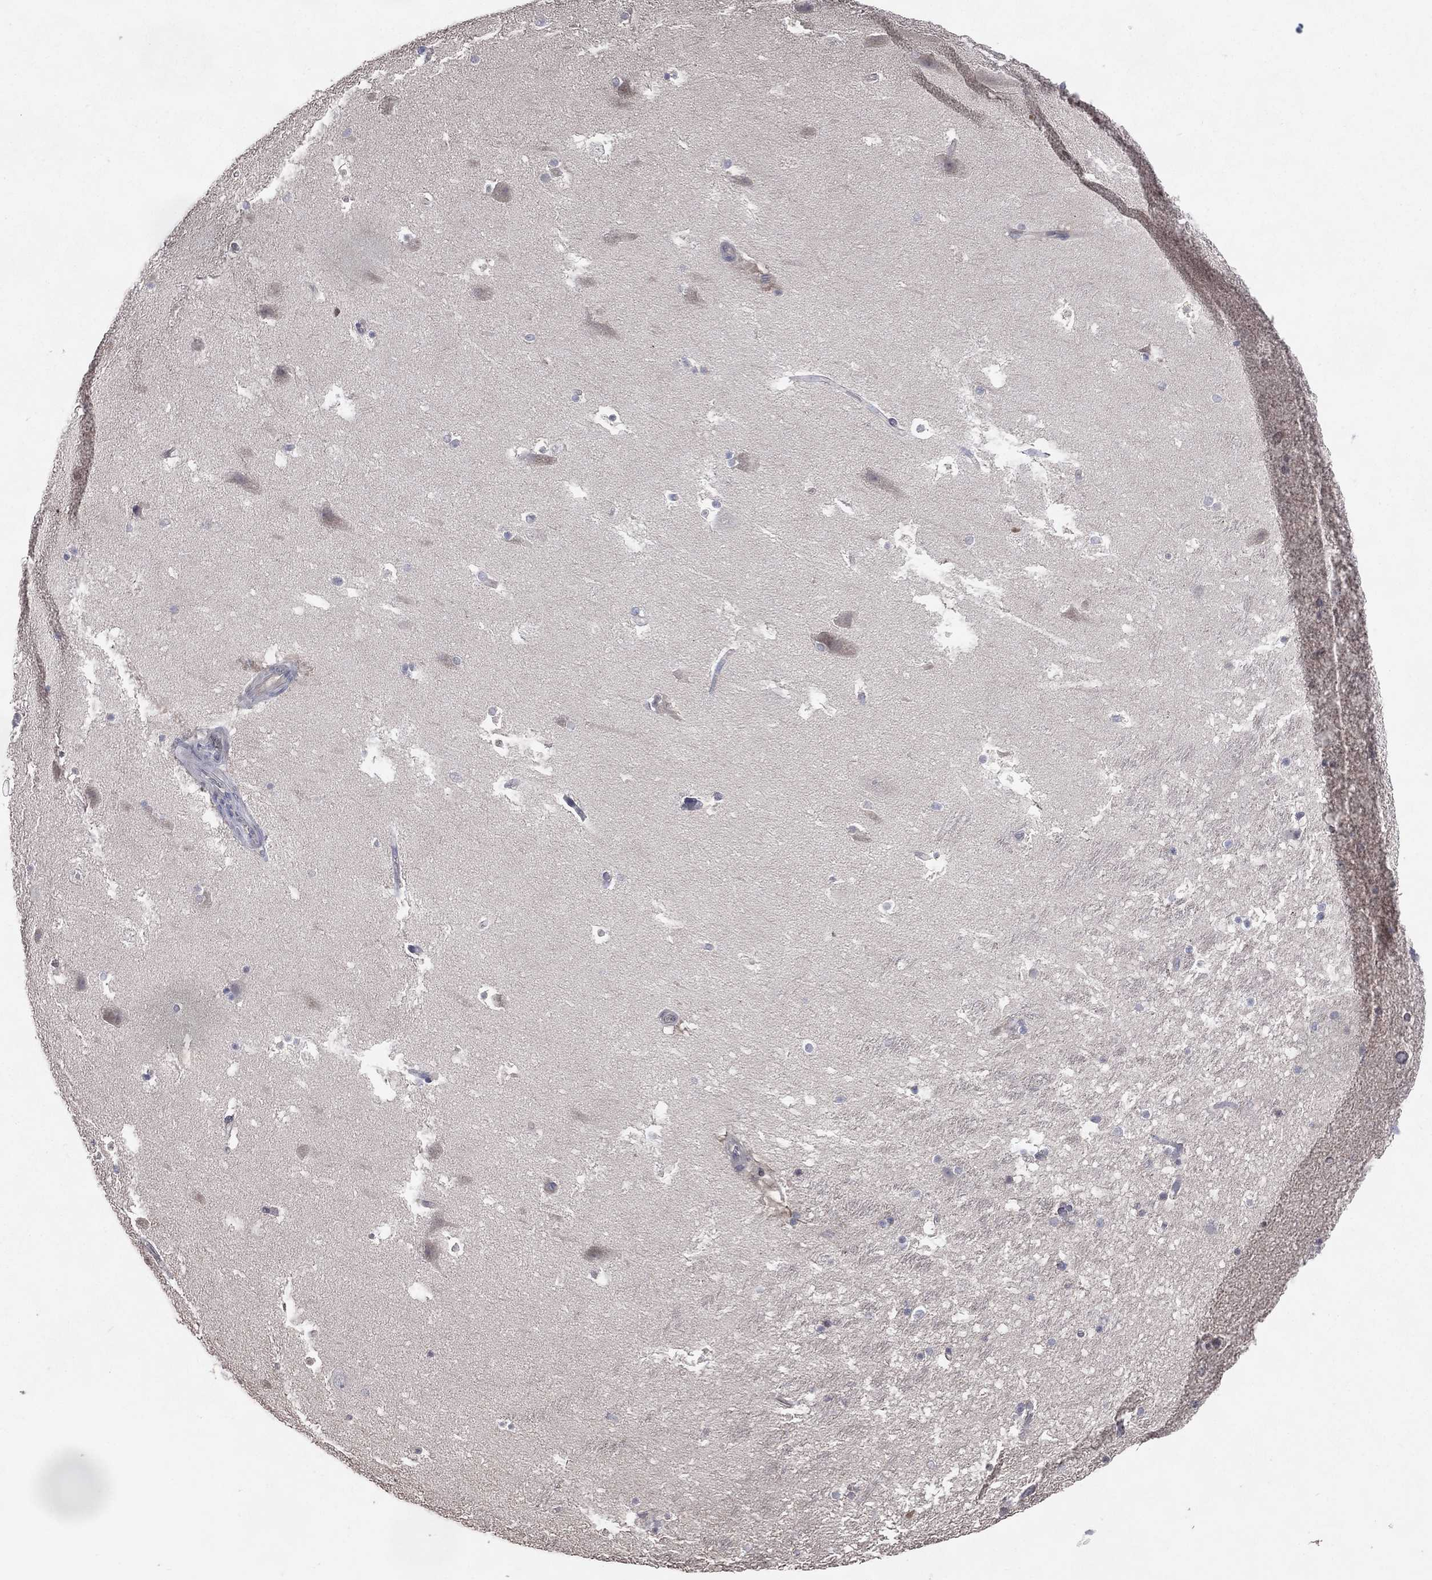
{"staining": {"intensity": "negative", "quantity": "none", "location": "none"}, "tissue": "hippocampus", "cell_type": "Glial cells", "image_type": "normal", "snomed": [{"axis": "morphology", "description": "Normal tissue, NOS"}, {"axis": "topography", "description": "Hippocampus"}], "caption": "The image exhibits no staining of glial cells in benign hippocampus.", "gene": "DNAH7", "patient": {"sex": "male", "age": 51}}